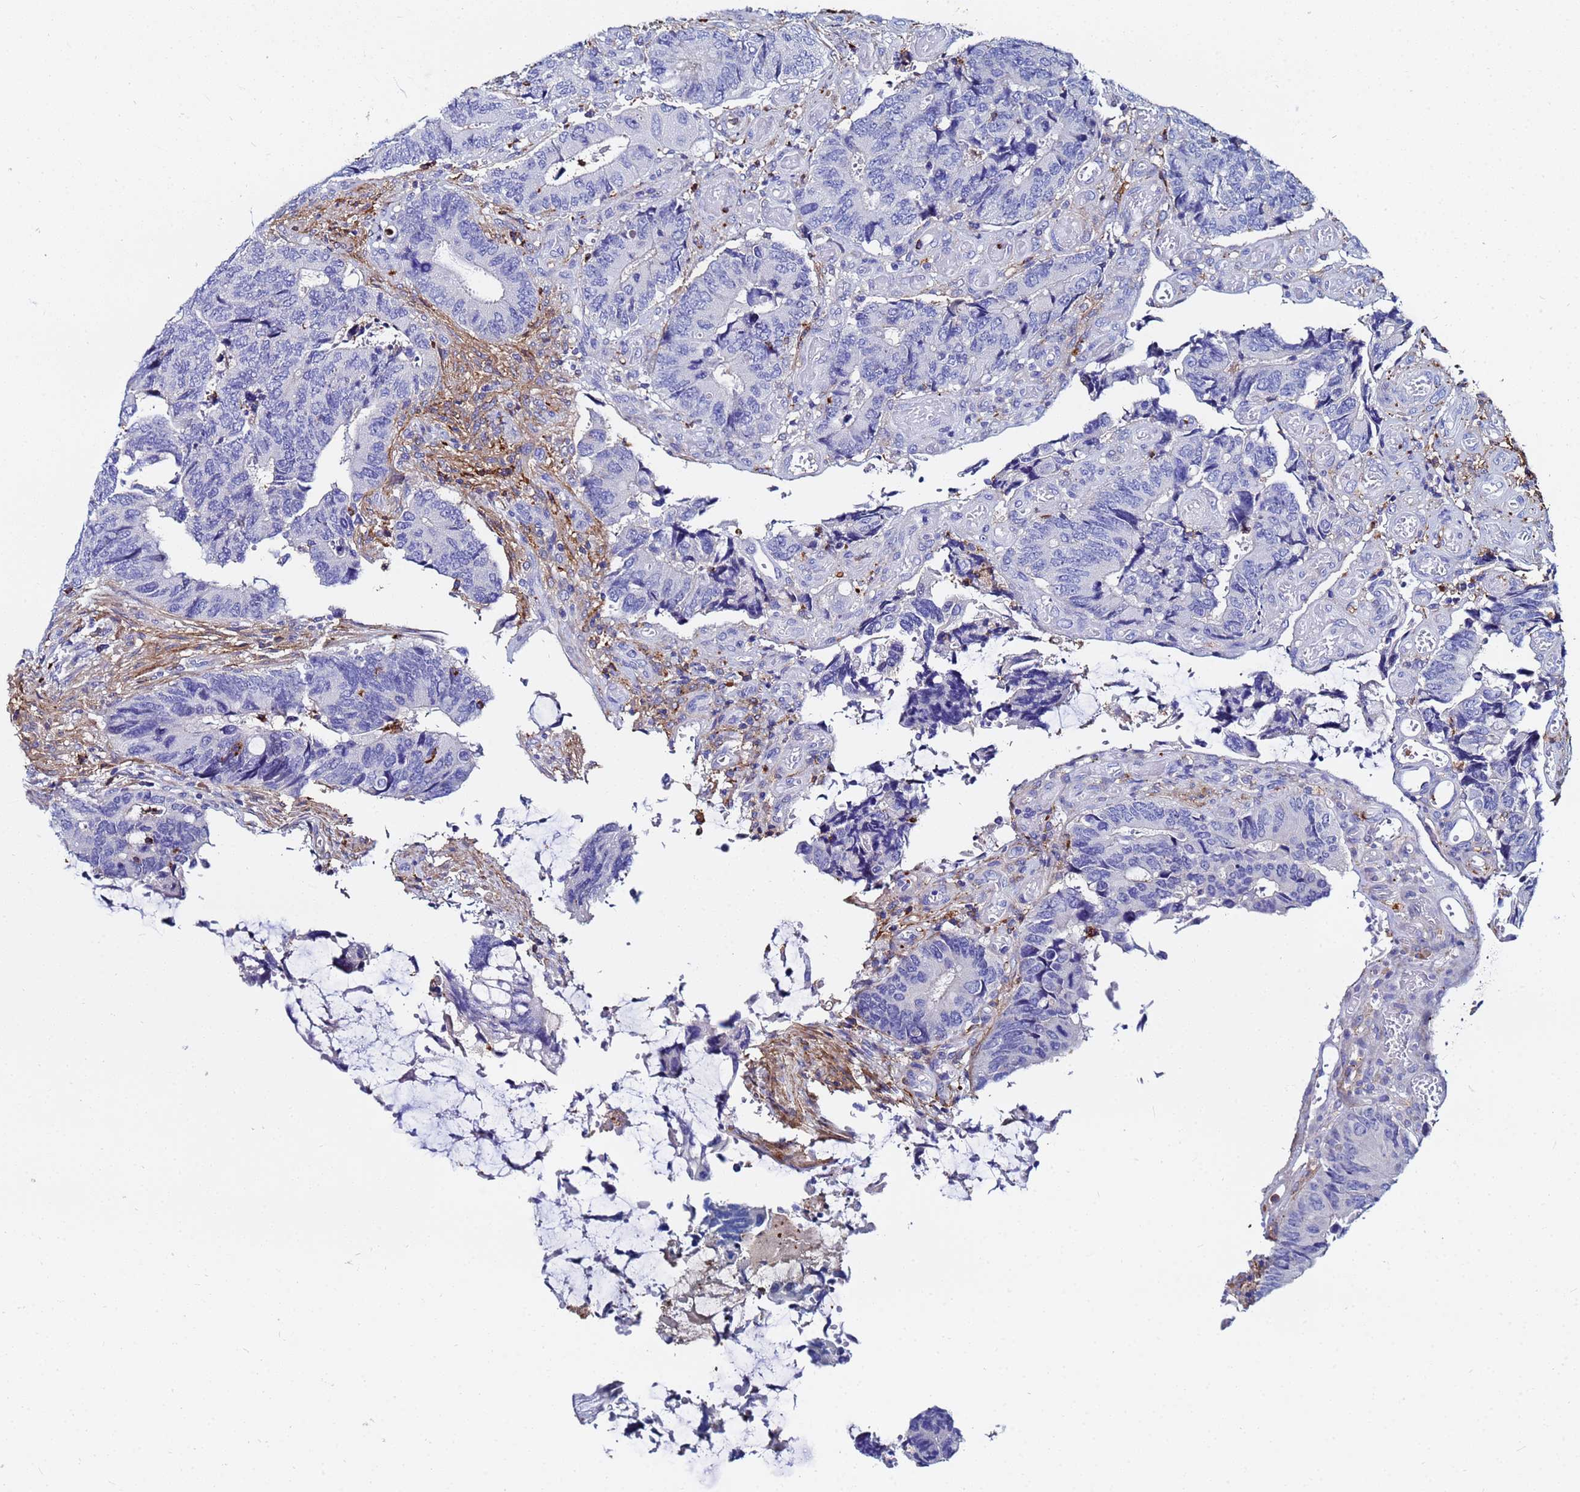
{"staining": {"intensity": "negative", "quantity": "none", "location": "none"}, "tissue": "colorectal cancer", "cell_type": "Tumor cells", "image_type": "cancer", "snomed": [{"axis": "morphology", "description": "Adenocarcinoma, NOS"}, {"axis": "topography", "description": "Colon"}], "caption": "Tumor cells show no significant expression in colorectal adenocarcinoma. The staining was performed using DAB (3,3'-diaminobenzidine) to visualize the protein expression in brown, while the nuclei were stained in blue with hematoxylin (Magnification: 20x).", "gene": "BASP1", "patient": {"sex": "male", "age": 87}}